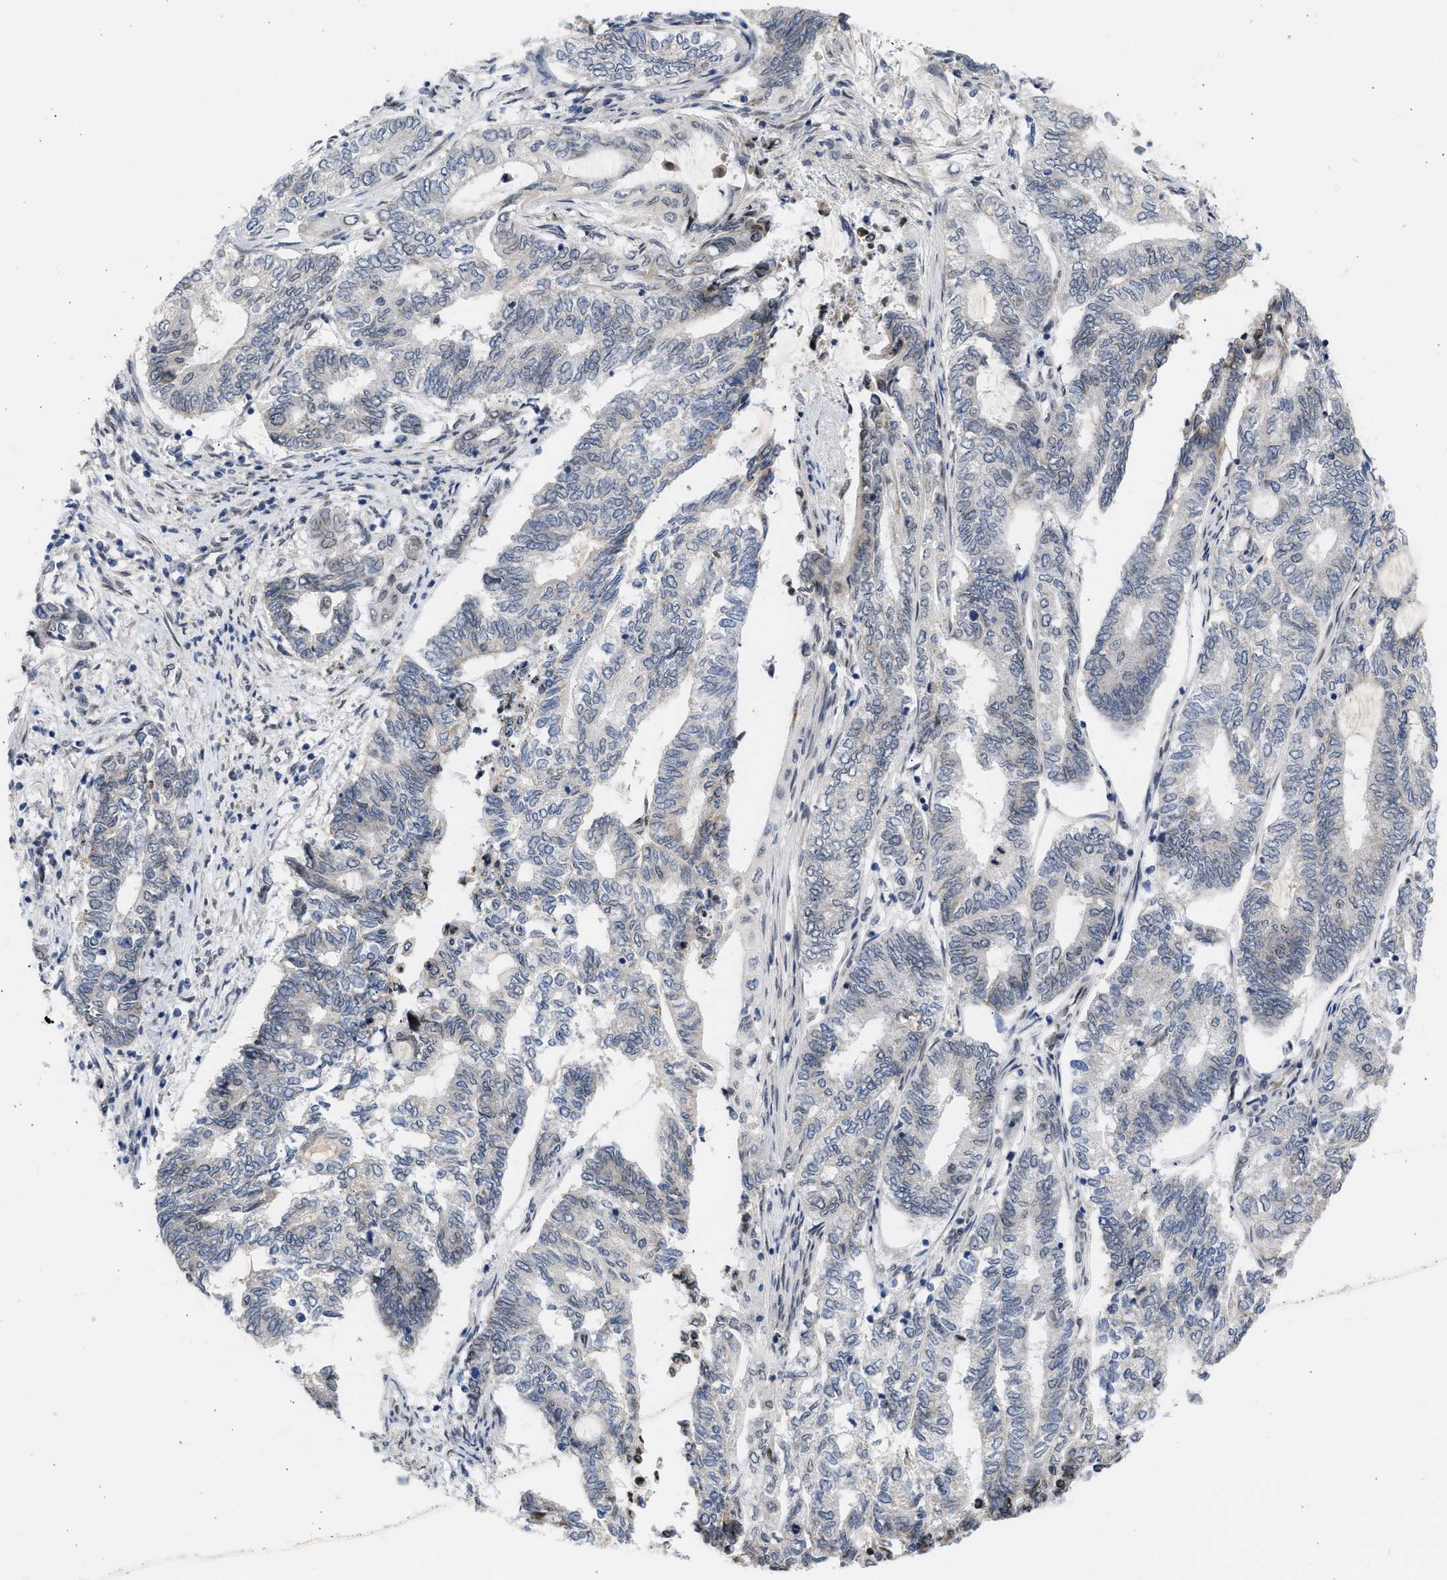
{"staining": {"intensity": "negative", "quantity": "none", "location": "none"}, "tissue": "endometrial cancer", "cell_type": "Tumor cells", "image_type": "cancer", "snomed": [{"axis": "morphology", "description": "Adenocarcinoma, NOS"}, {"axis": "topography", "description": "Uterus"}, {"axis": "topography", "description": "Endometrium"}], "caption": "DAB immunohistochemical staining of human endometrial adenocarcinoma demonstrates no significant staining in tumor cells.", "gene": "NUP35", "patient": {"sex": "female", "age": 70}}